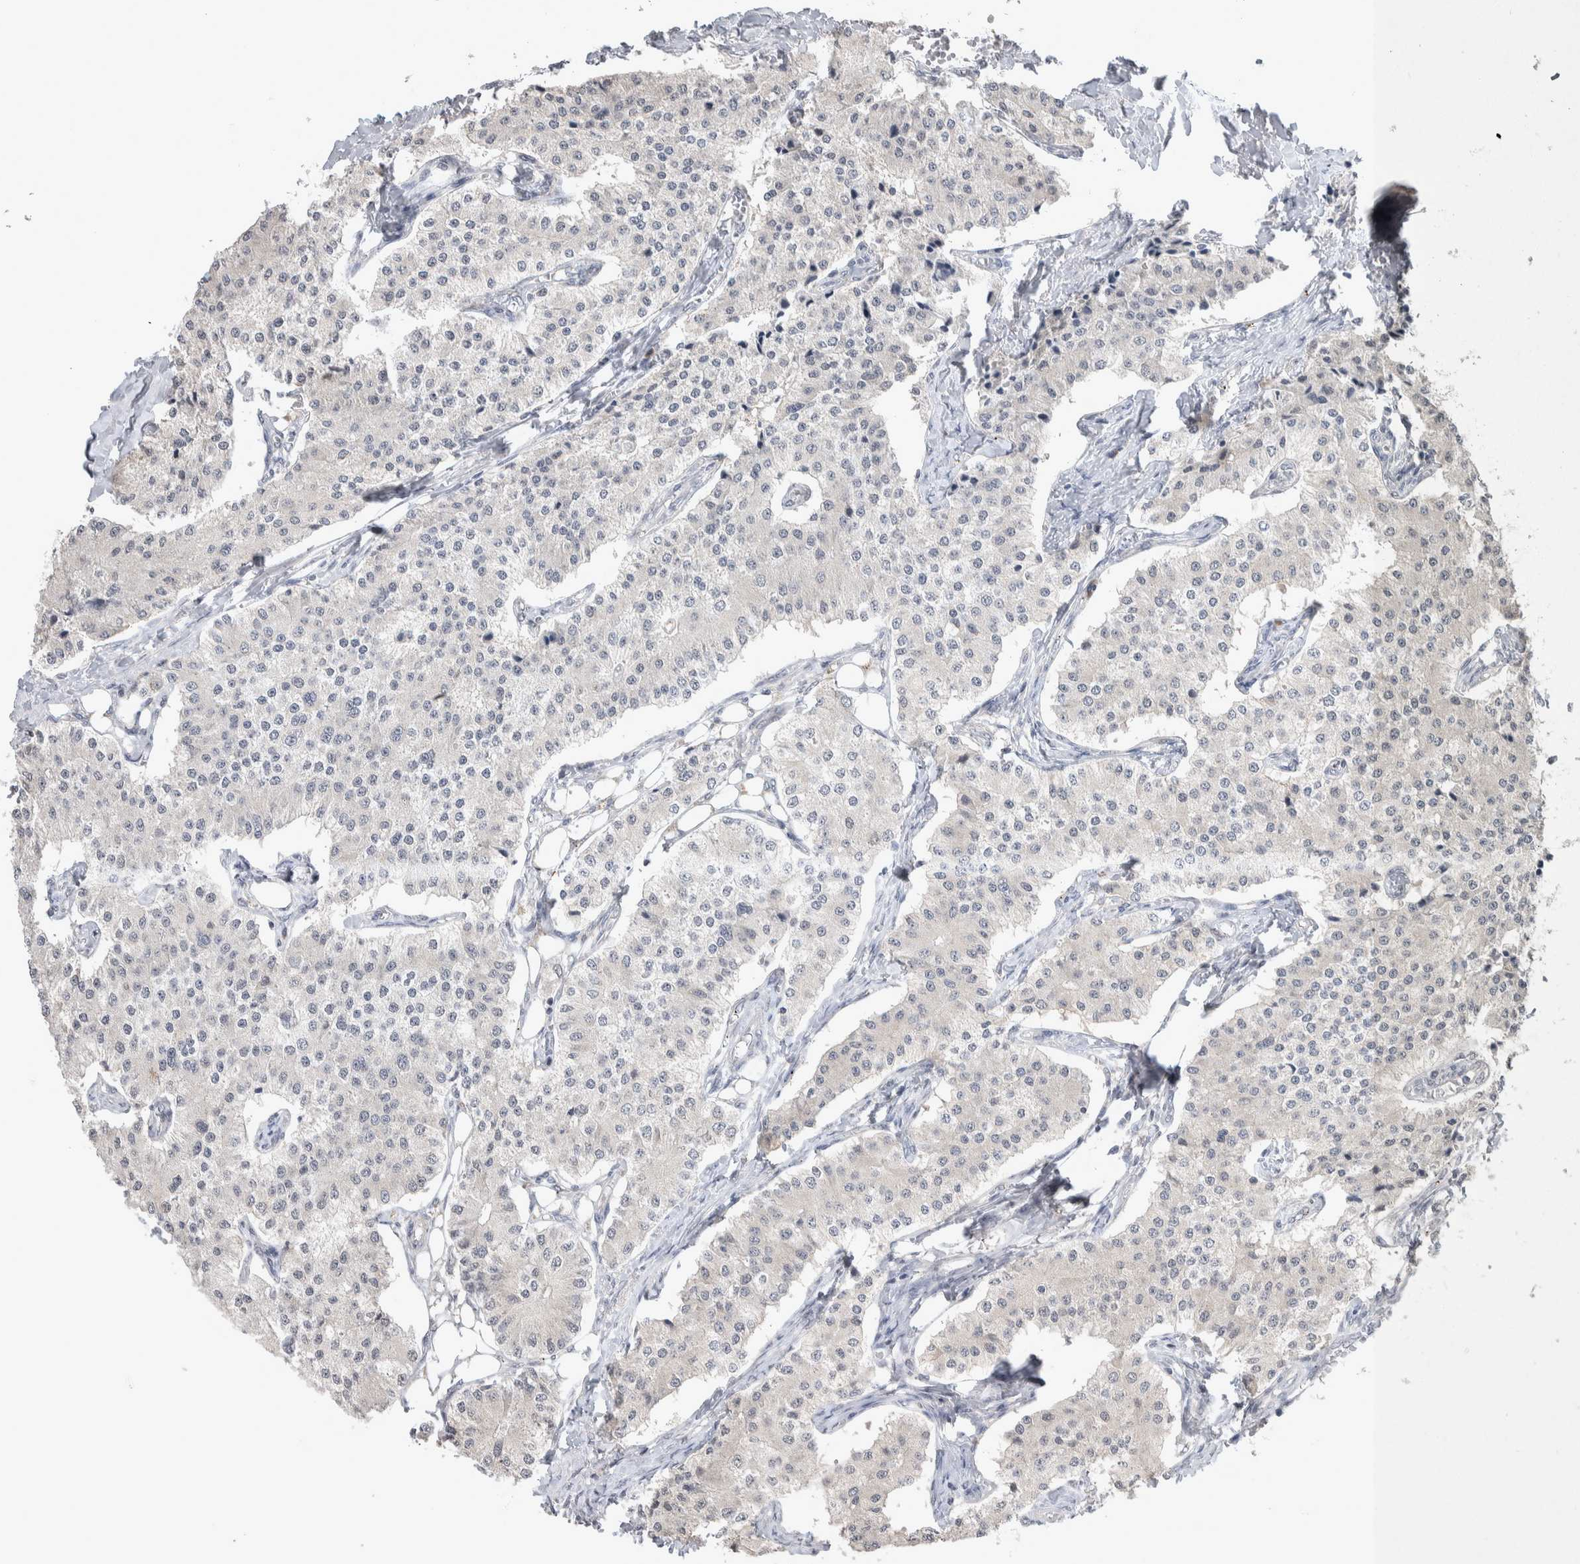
{"staining": {"intensity": "negative", "quantity": "none", "location": "none"}, "tissue": "carcinoid", "cell_type": "Tumor cells", "image_type": "cancer", "snomed": [{"axis": "morphology", "description": "Carcinoid, malignant, NOS"}, {"axis": "topography", "description": "Colon"}], "caption": "An immunohistochemistry histopathology image of malignant carcinoid is shown. There is no staining in tumor cells of malignant carcinoid.", "gene": "CUL2", "patient": {"sex": "female", "age": 52}}